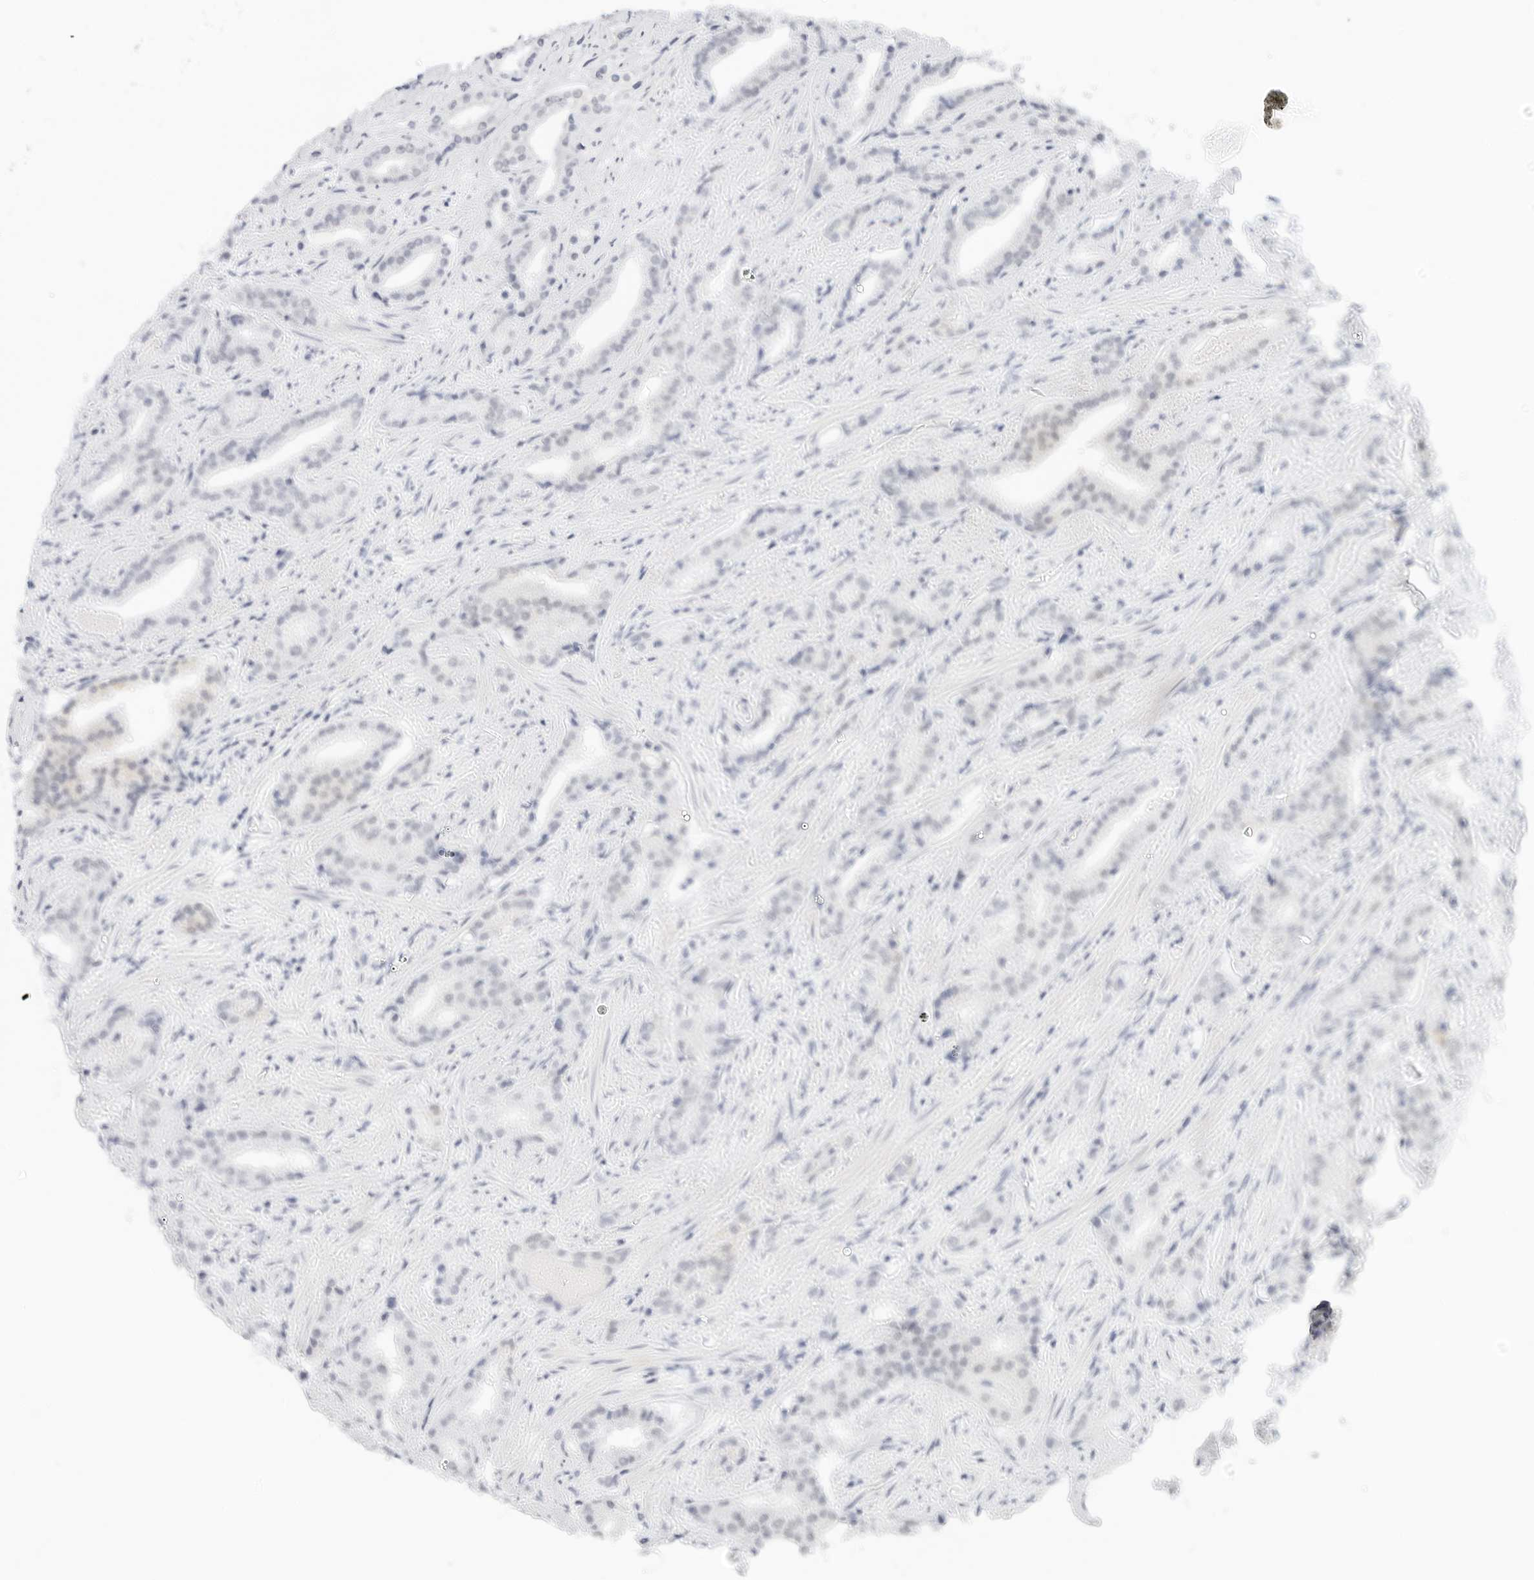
{"staining": {"intensity": "negative", "quantity": "none", "location": "none"}, "tissue": "prostate cancer", "cell_type": "Tumor cells", "image_type": "cancer", "snomed": [{"axis": "morphology", "description": "Adenocarcinoma, Low grade"}, {"axis": "topography", "description": "Prostate"}], "caption": "The immunohistochemistry (IHC) micrograph has no significant positivity in tumor cells of prostate cancer tissue. Nuclei are stained in blue.", "gene": "CD22", "patient": {"sex": "male", "age": 67}}